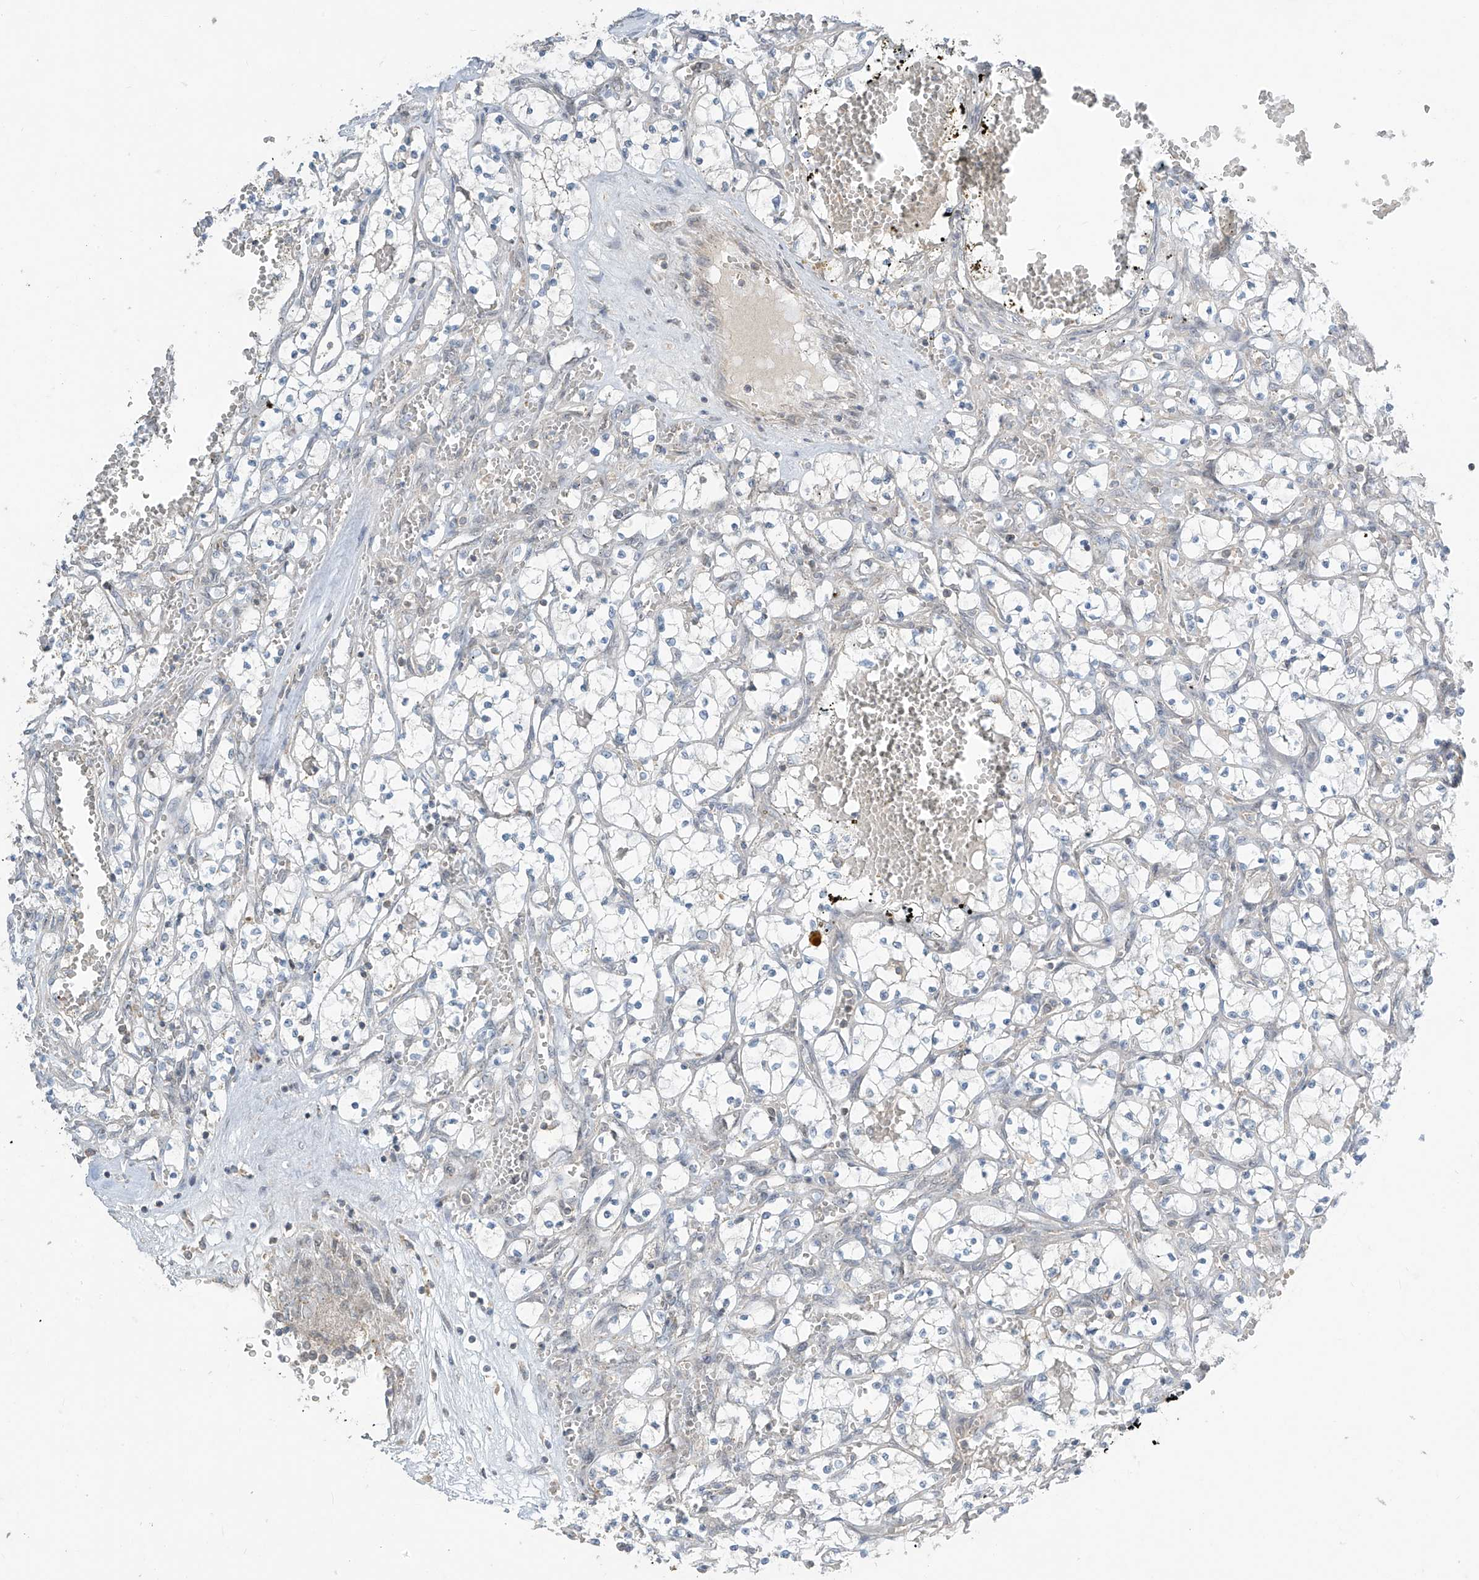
{"staining": {"intensity": "negative", "quantity": "none", "location": "none"}, "tissue": "renal cancer", "cell_type": "Tumor cells", "image_type": "cancer", "snomed": [{"axis": "morphology", "description": "Adenocarcinoma, NOS"}, {"axis": "topography", "description": "Kidney"}], "caption": "This micrograph is of adenocarcinoma (renal) stained with IHC to label a protein in brown with the nuclei are counter-stained blue. There is no staining in tumor cells.", "gene": "PARVG", "patient": {"sex": "female", "age": 69}}